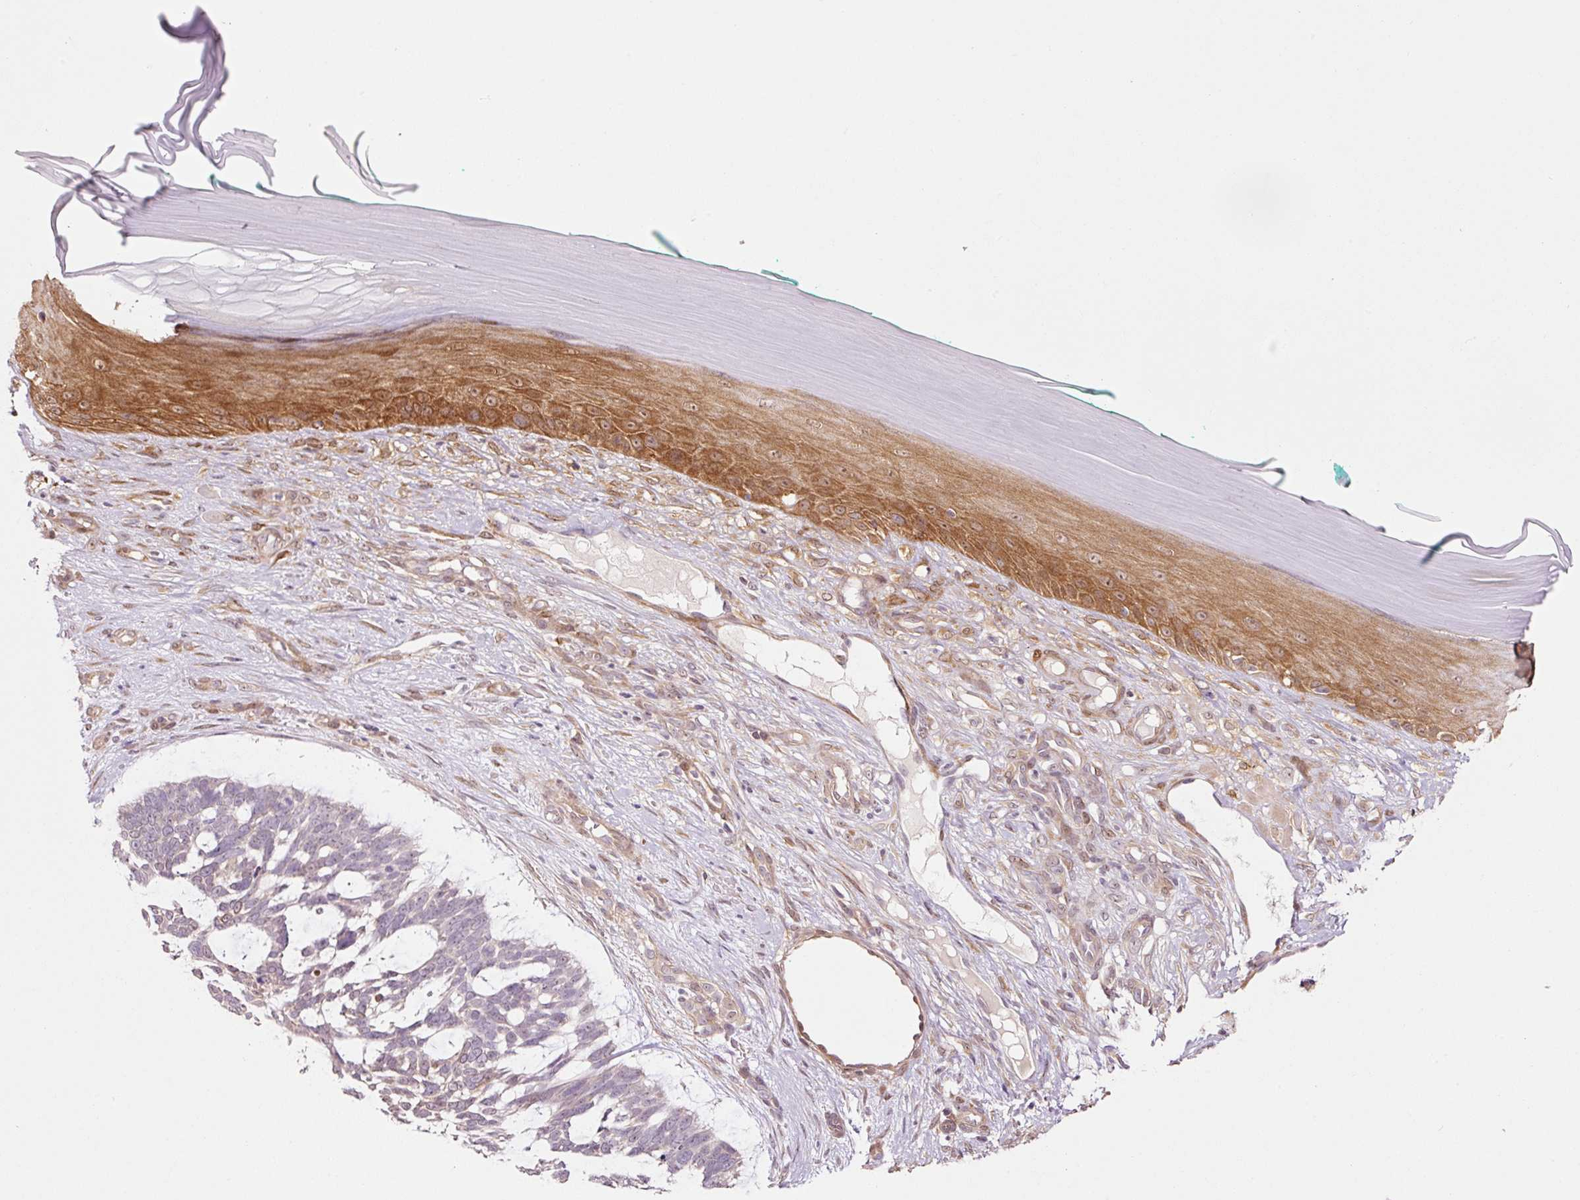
{"staining": {"intensity": "moderate", "quantity": "25%-75%", "location": "cytoplasmic/membranous,nuclear"}, "tissue": "skin cancer", "cell_type": "Tumor cells", "image_type": "cancer", "snomed": [{"axis": "morphology", "description": "Basal cell carcinoma"}, {"axis": "topography", "description": "Skin"}], "caption": "A brown stain highlights moderate cytoplasmic/membranous and nuclear positivity of a protein in basal cell carcinoma (skin) tumor cells.", "gene": "FBXL14", "patient": {"sex": "male", "age": 88}}